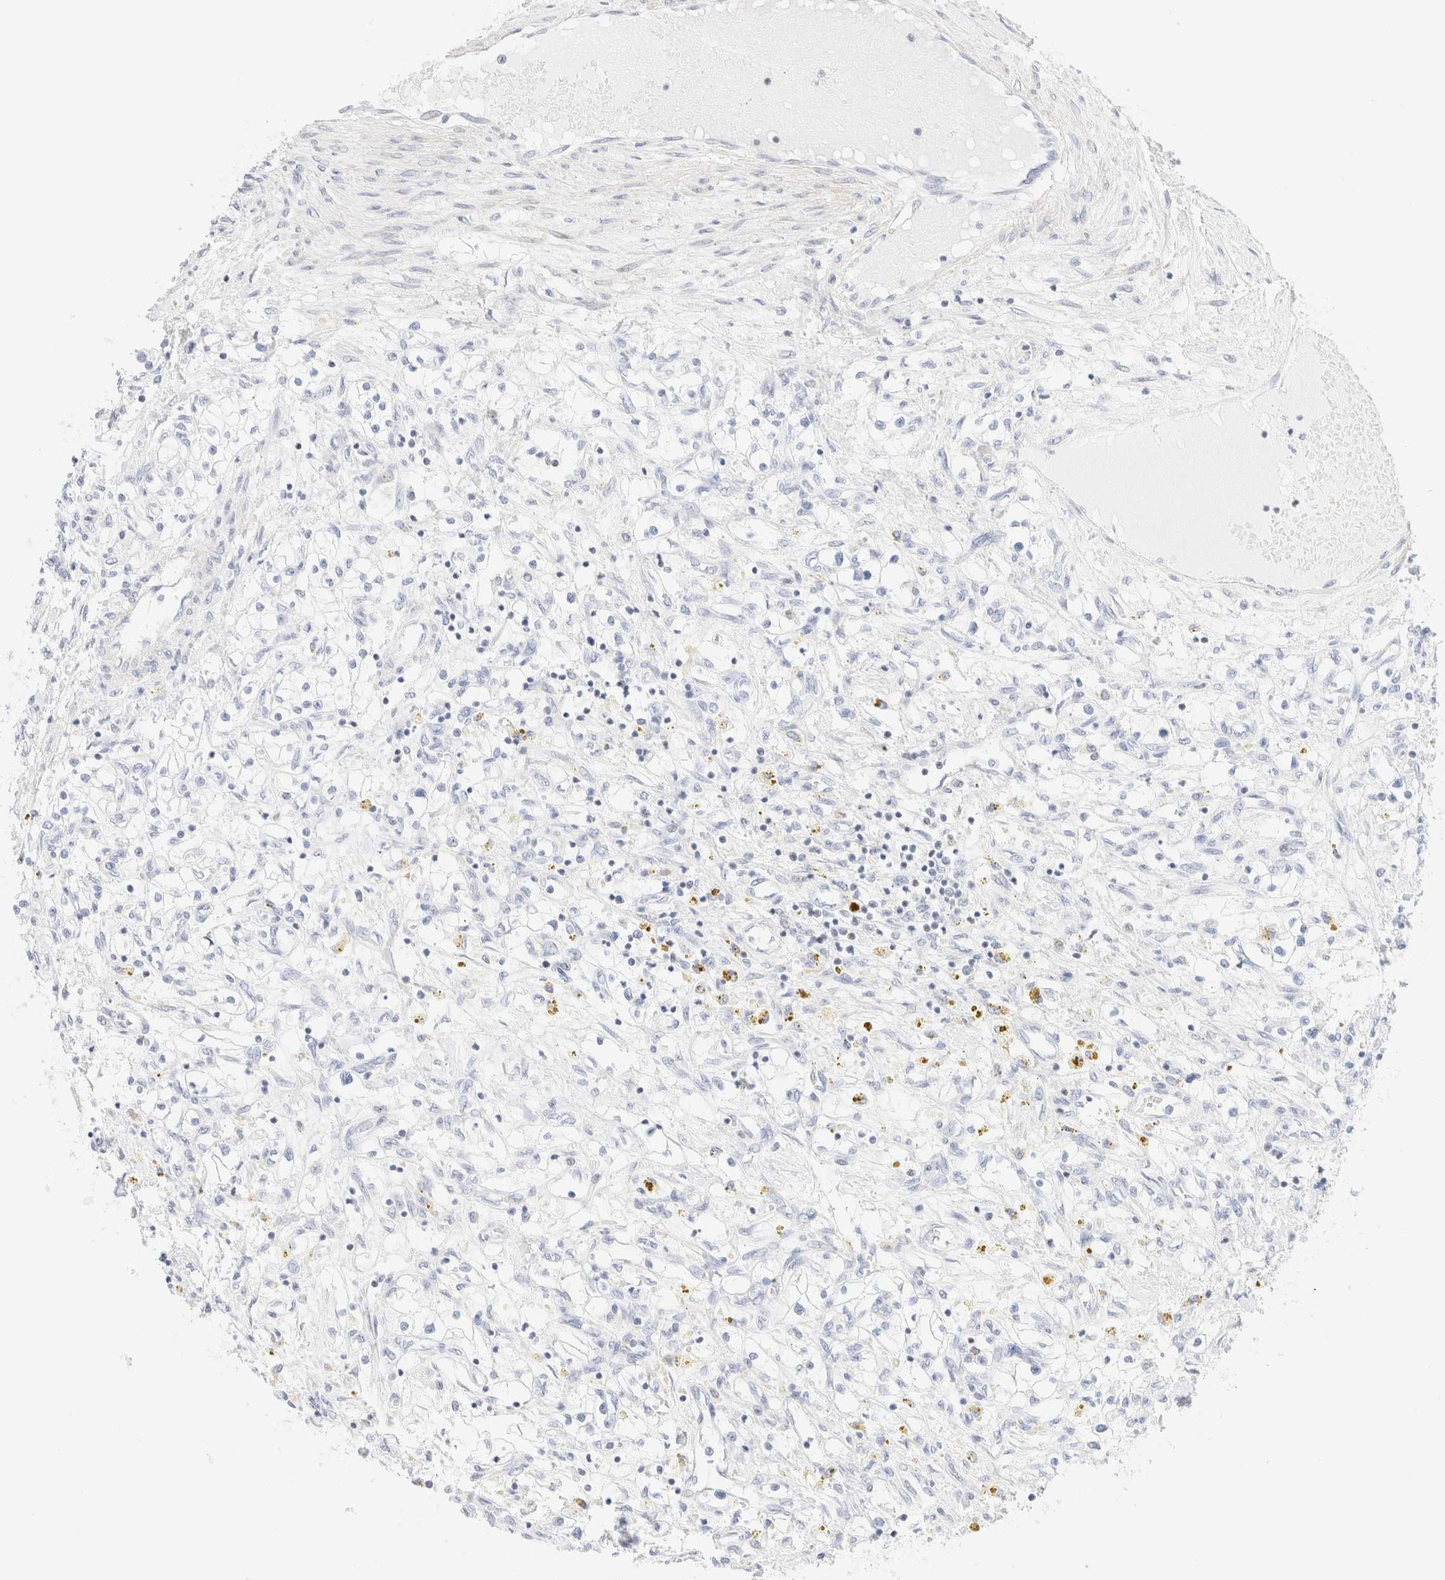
{"staining": {"intensity": "negative", "quantity": "none", "location": "none"}, "tissue": "renal cancer", "cell_type": "Tumor cells", "image_type": "cancer", "snomed": [{"axis": "morphology", "description": "Adenocarcinoma, NOS"}, {"axis": "topography", "description": "Kidney"}], "caption": "DAB (3,3'-diaminobenzidine) immunohistochemical staining of renal cancer exhibits no significant expression in tumor cells.", "gene": "IKZF3", "patient": {"sex": "male", "age": 68}}